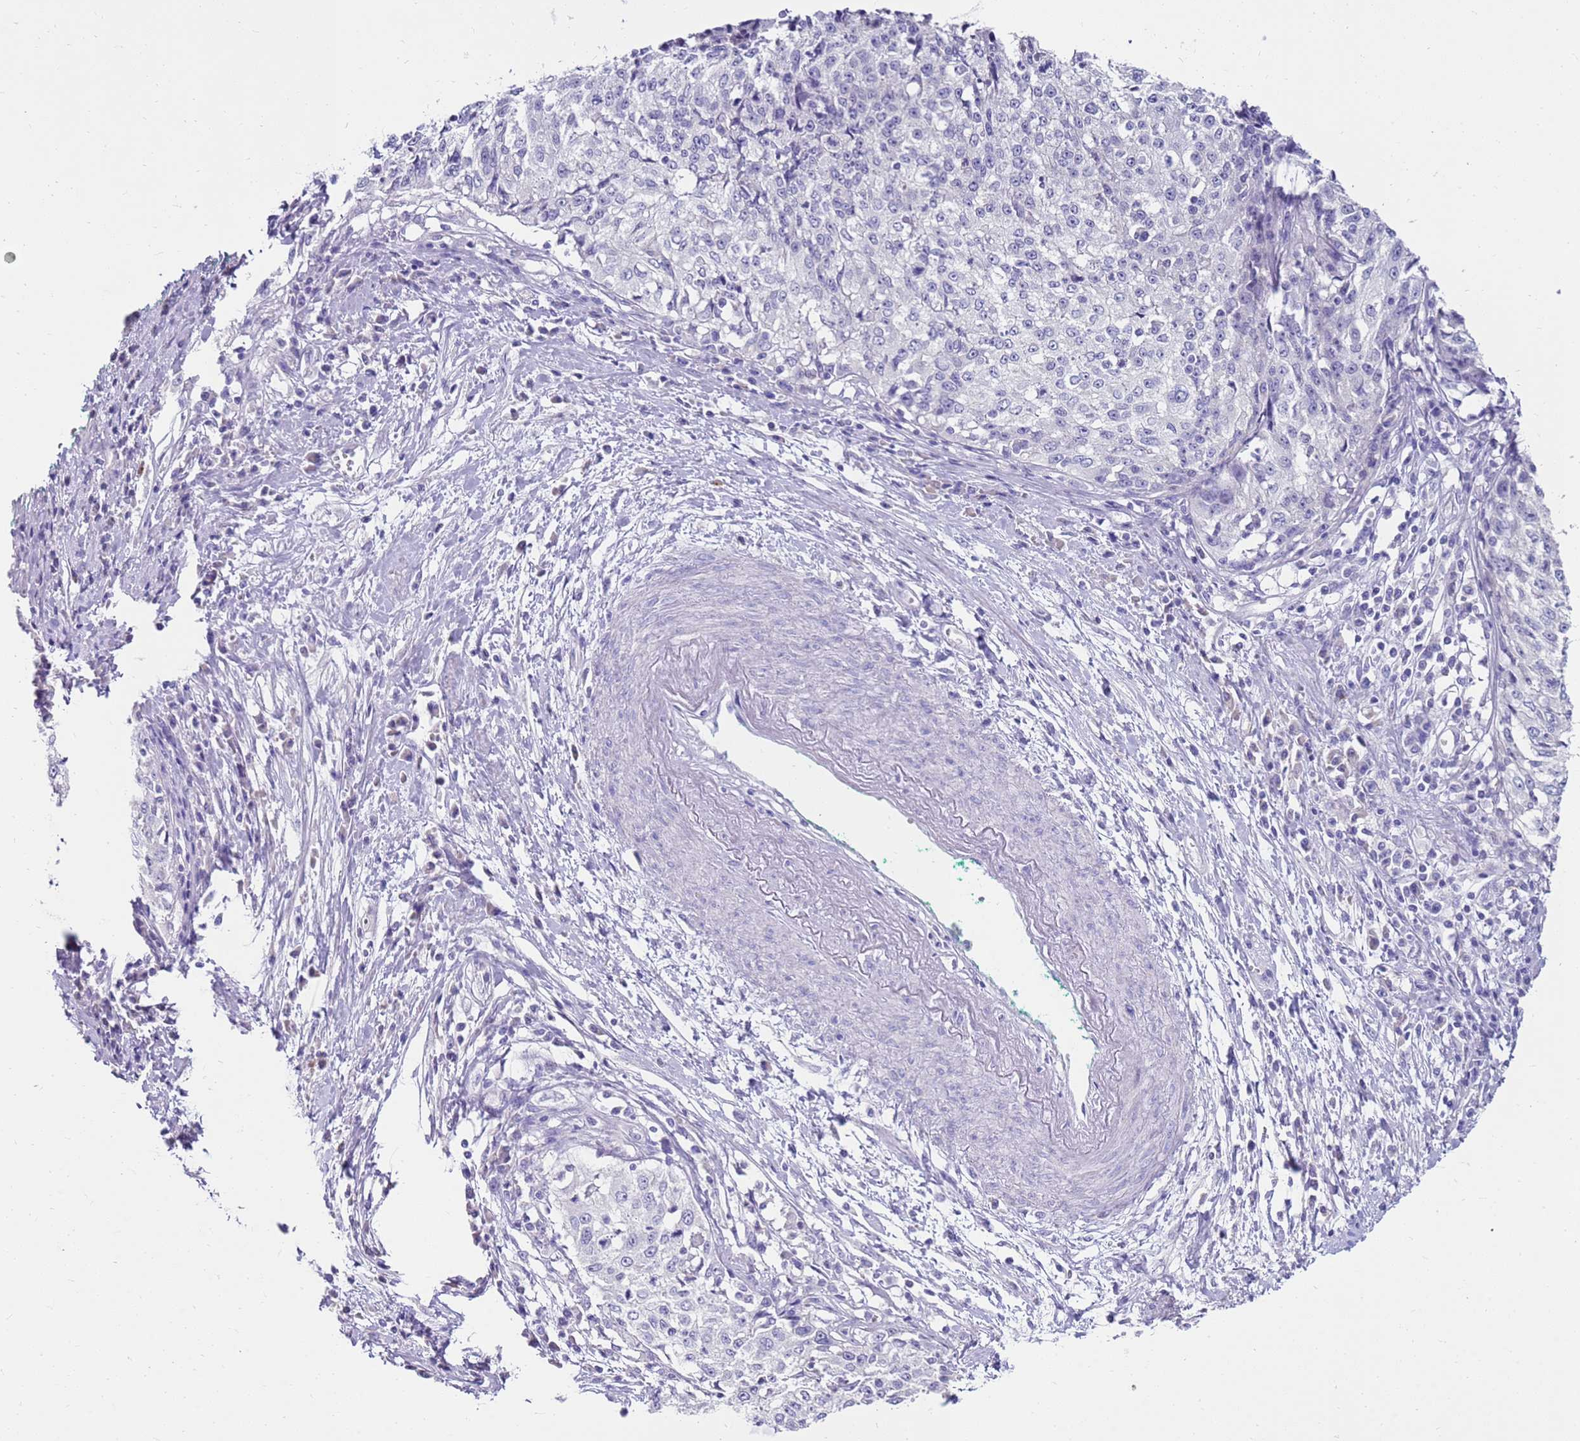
{"staining": {"intensity": "negative", "quantity": "none", "location": "none"}, "tissue": "cervical cancer", "cell_type": "Tumor cells", "image_type": "cancer", "snomed": [{"axis": "morphology", "description": "Squamous cell carcinoma, NOS"}, {"axis": "topography", "description": "Cervix"}], "caption": "The IHC micrograph has no significant expression in tumor cells of squamous cell carcinoma (cervical) tissue.", "gene": "EVPLL", "patient": {"sex": "female", "age": 57}}